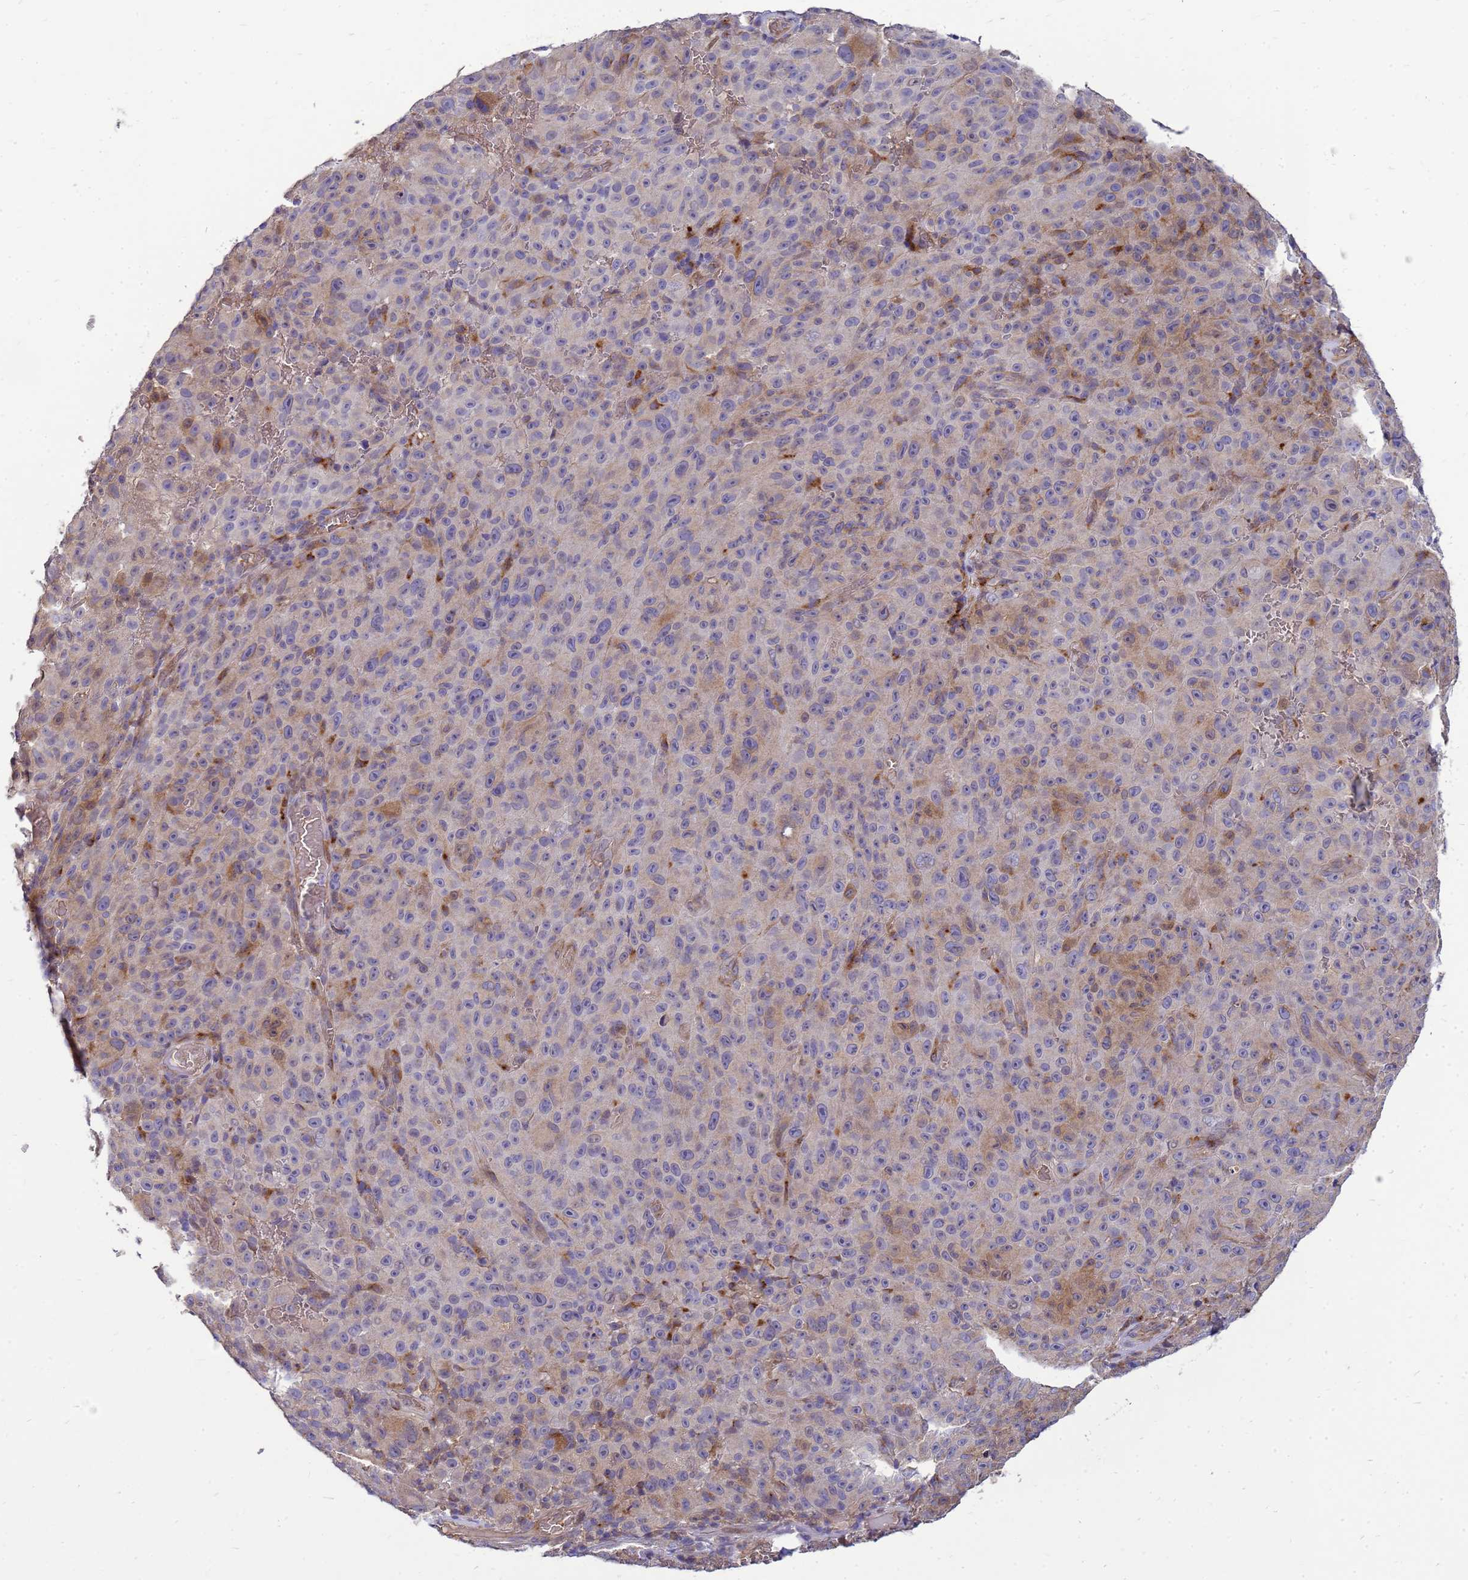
{"staining": {"intensity": "moderate", "quantity": "<25%", "location": "cytoplasmic/membranous"}, "tissue": "melanoma", "cell_type": "Tumor cells", "image_type": "cancer", "snomed": [{"axis": "morphology", "description": "Malignant melanoma, NOS"}, {"axis": "topography", "description": "Skin"}], "caption": "Immunohistochemical staining of human melanoma demonstrates low levels of moderate cytoplasmic/membranous protein staining in about <25% of tumor cells. The staining is performed using DAB brown chromogen to label protein expression. The nuclei are counter-stained blue using hematoxylin.", "gene": "EIF4EBP3", "patient": {"sex": "female", "age": 82}}